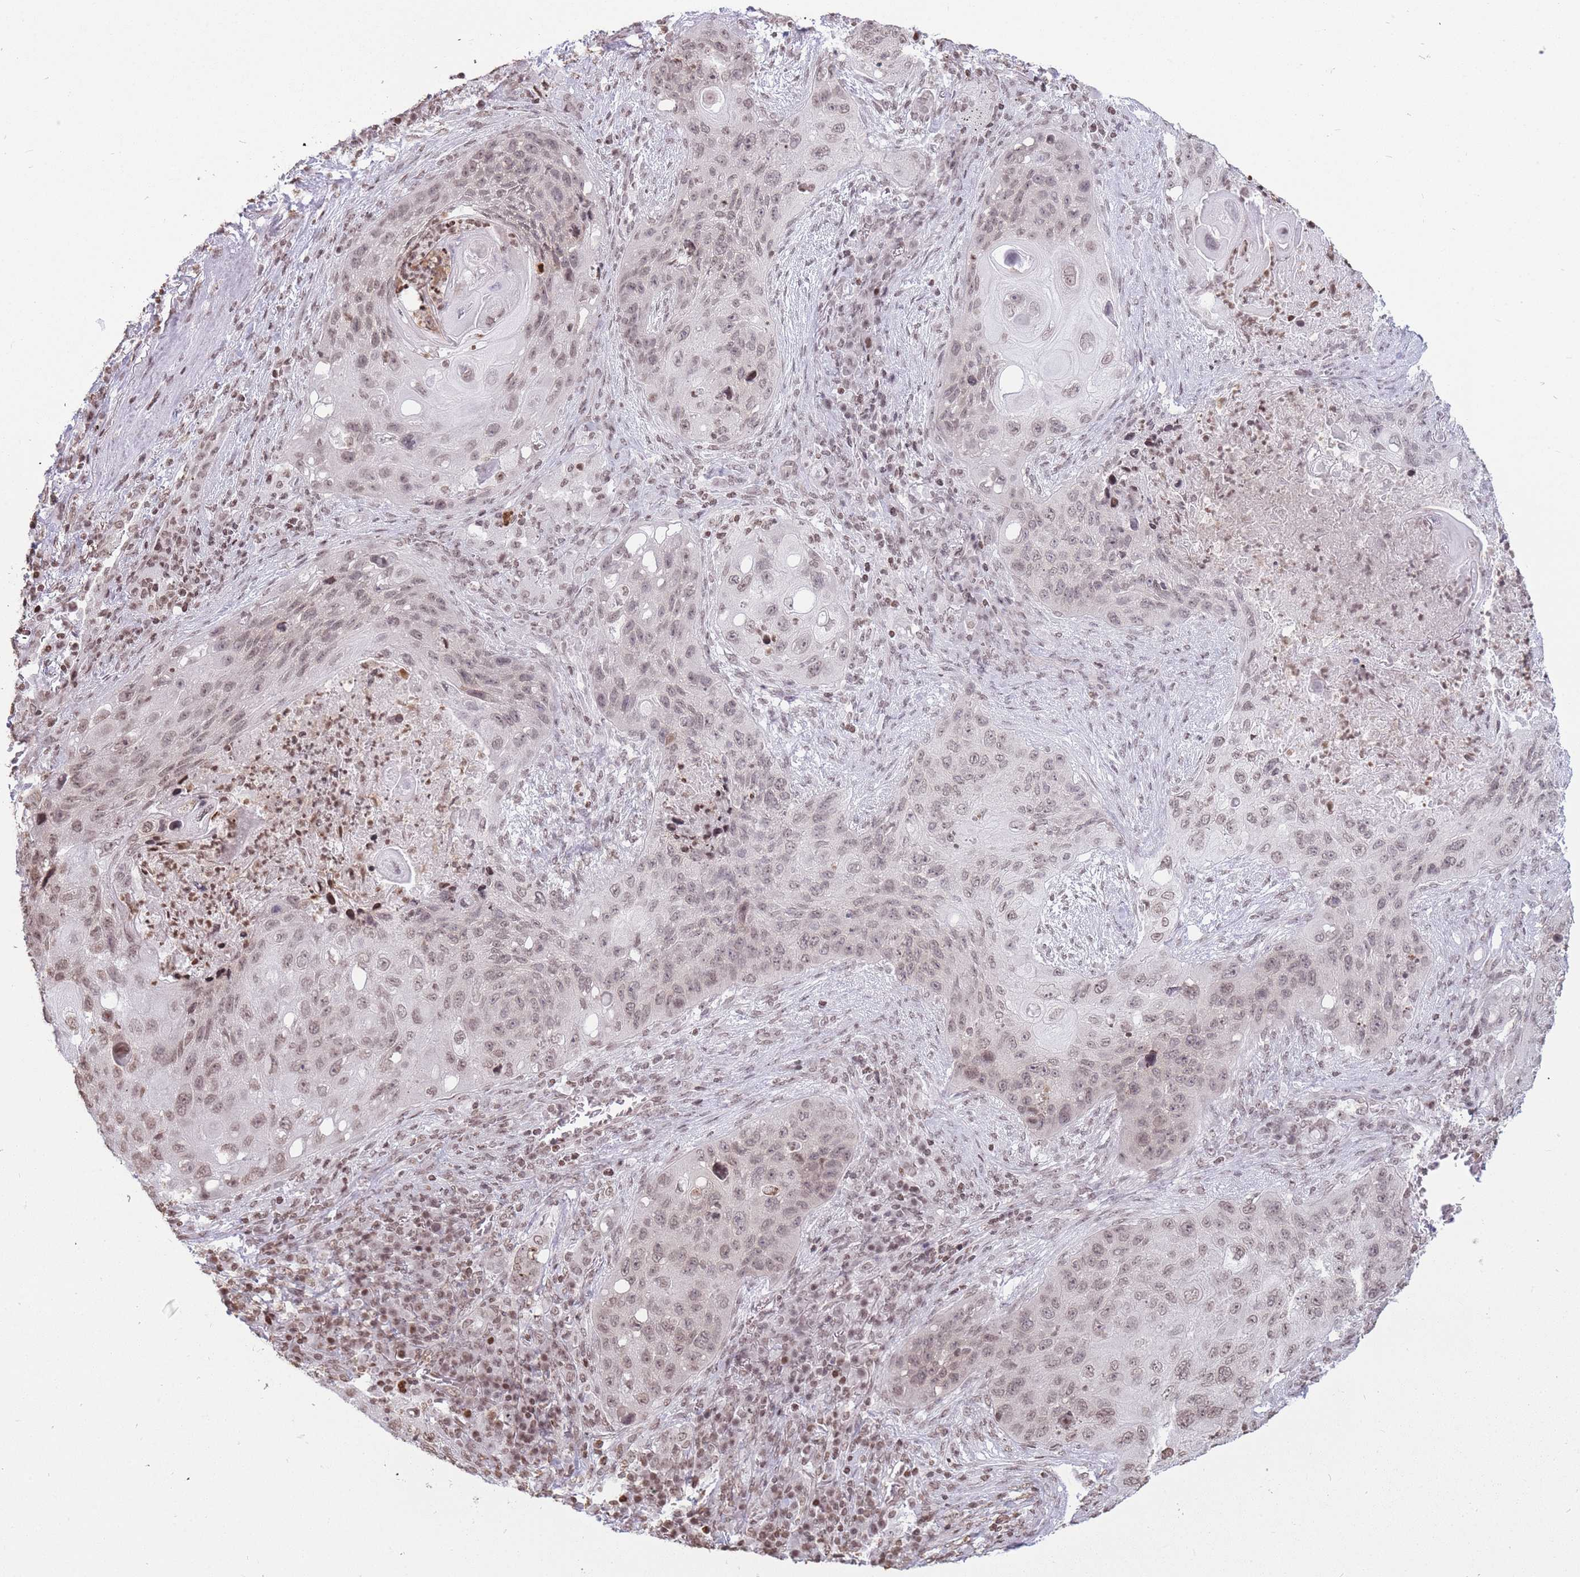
{"staining": {"intensity": "weak", "quantity": "25%-75%", "location": "nuclear"}, "tissue": "lung cancer", "cell_type": "Tumor cells", "image_type": "cancer", "snomed": [{"axis": "morphology", "description": "Squamous cell carcinoma, NOS"}, {"axis": "topography", "description": "Lung"}], "caption": "Human lung cancer (squamous cell carcinoma) stained with a brown dye exhibits weak nuclear positive staining in approximately 25%-75% of tumor cells.", "gene": "SHISAL1", "patient": {"sex": "female", "age": 63}}